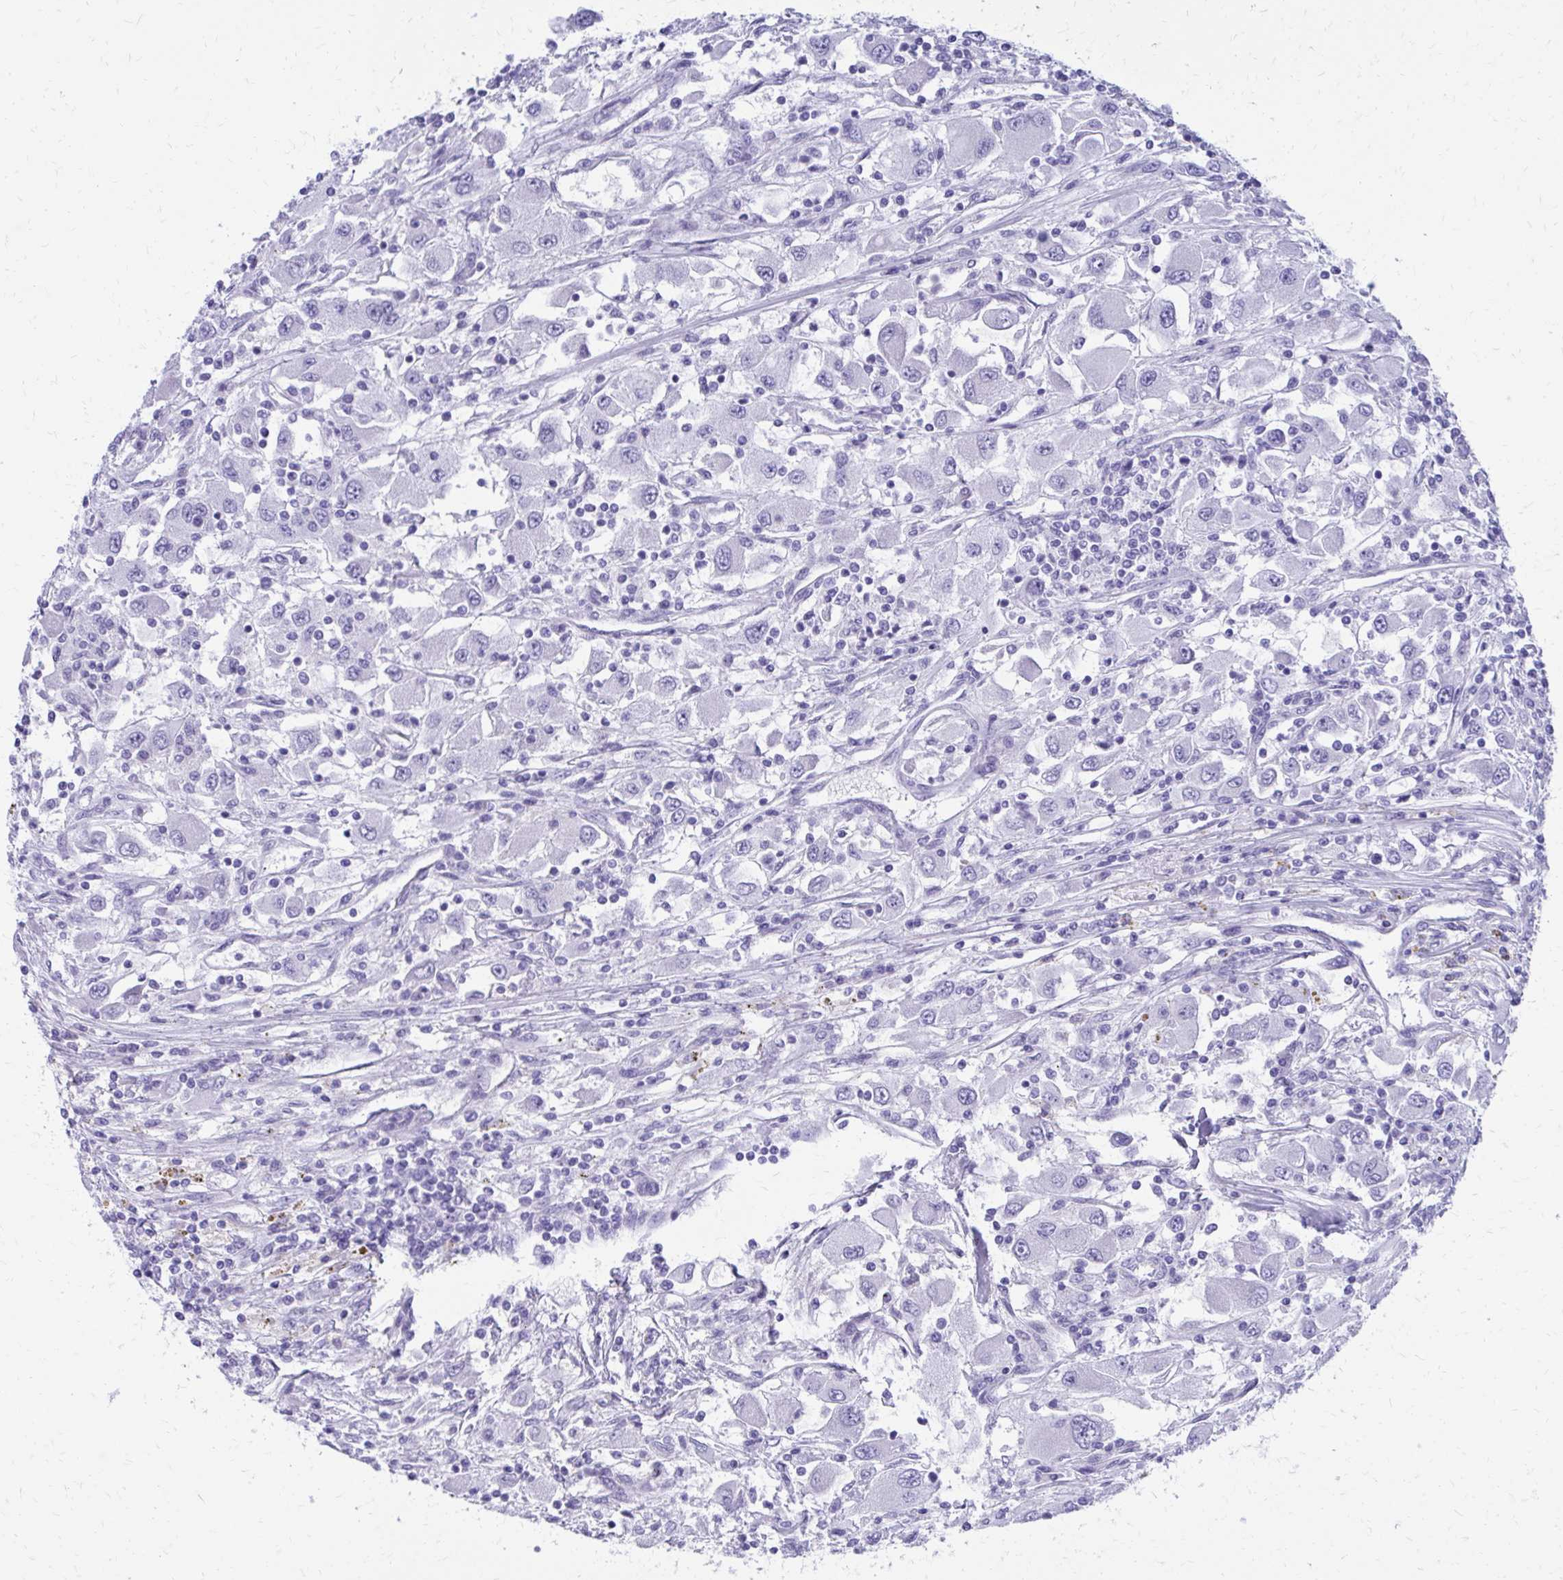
{"staining": {"intensity": "negative", "quantity": "none", "location": "none"}, "tissue": "renal cancer", "cell_type": "Tumor cells", "image_type": "cancer", "snomed": [{"axis": "morphology", "description": "Adenocarcinoma, NOS"}, {"axis": "topography", "description": "Kidney"}], "caption": "This is a histopathology image of immunohistochemistry (IHC) staining of adenocarcinoma (renal), which shows no positivity in tumor cells.", "gene": "LCN15", "patient": {"sex": "female", "age": 67}}